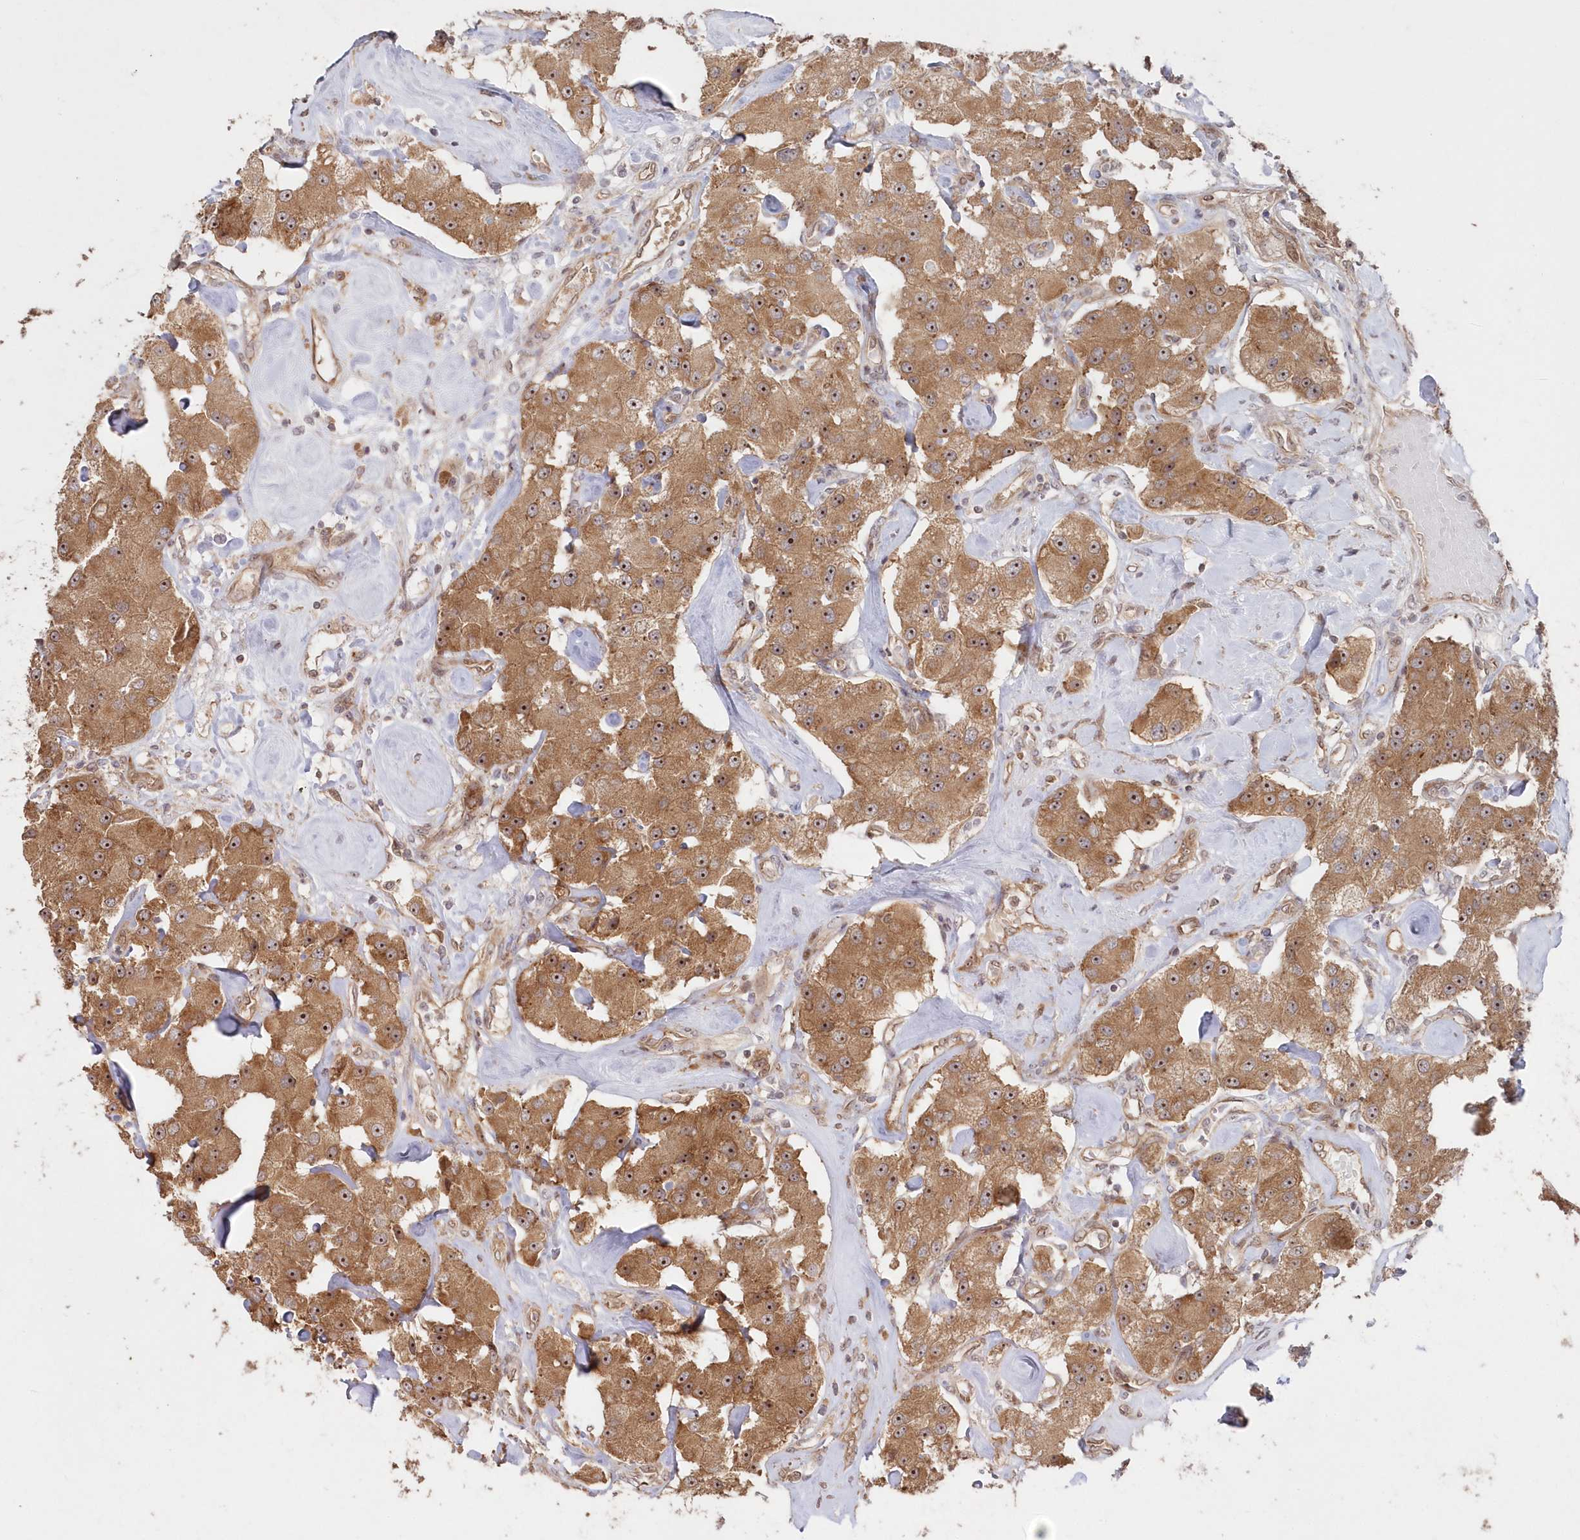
{"staining": {"intensity": "moderate", "quantity": ">75%", "location": "cytoplasmic/membranous,nuclear"}, "tissue": "carcinoid", "cell_type": "Tumor cells", "image_type": "cancer", "snomed": [{"axis": "morphology", "description": "Carcinoid, malignant, NOS"}, {"axis": "topography", "description": "Pancreas"}], "caption": "Carcinoid stained with a brown dye demonstrates moderate cytoplasmic/membranous and nuclear positive staining in about >75% of tumor cells.", "gene": "SERINC1", "patient": {"sex": "male", "age": 41}}